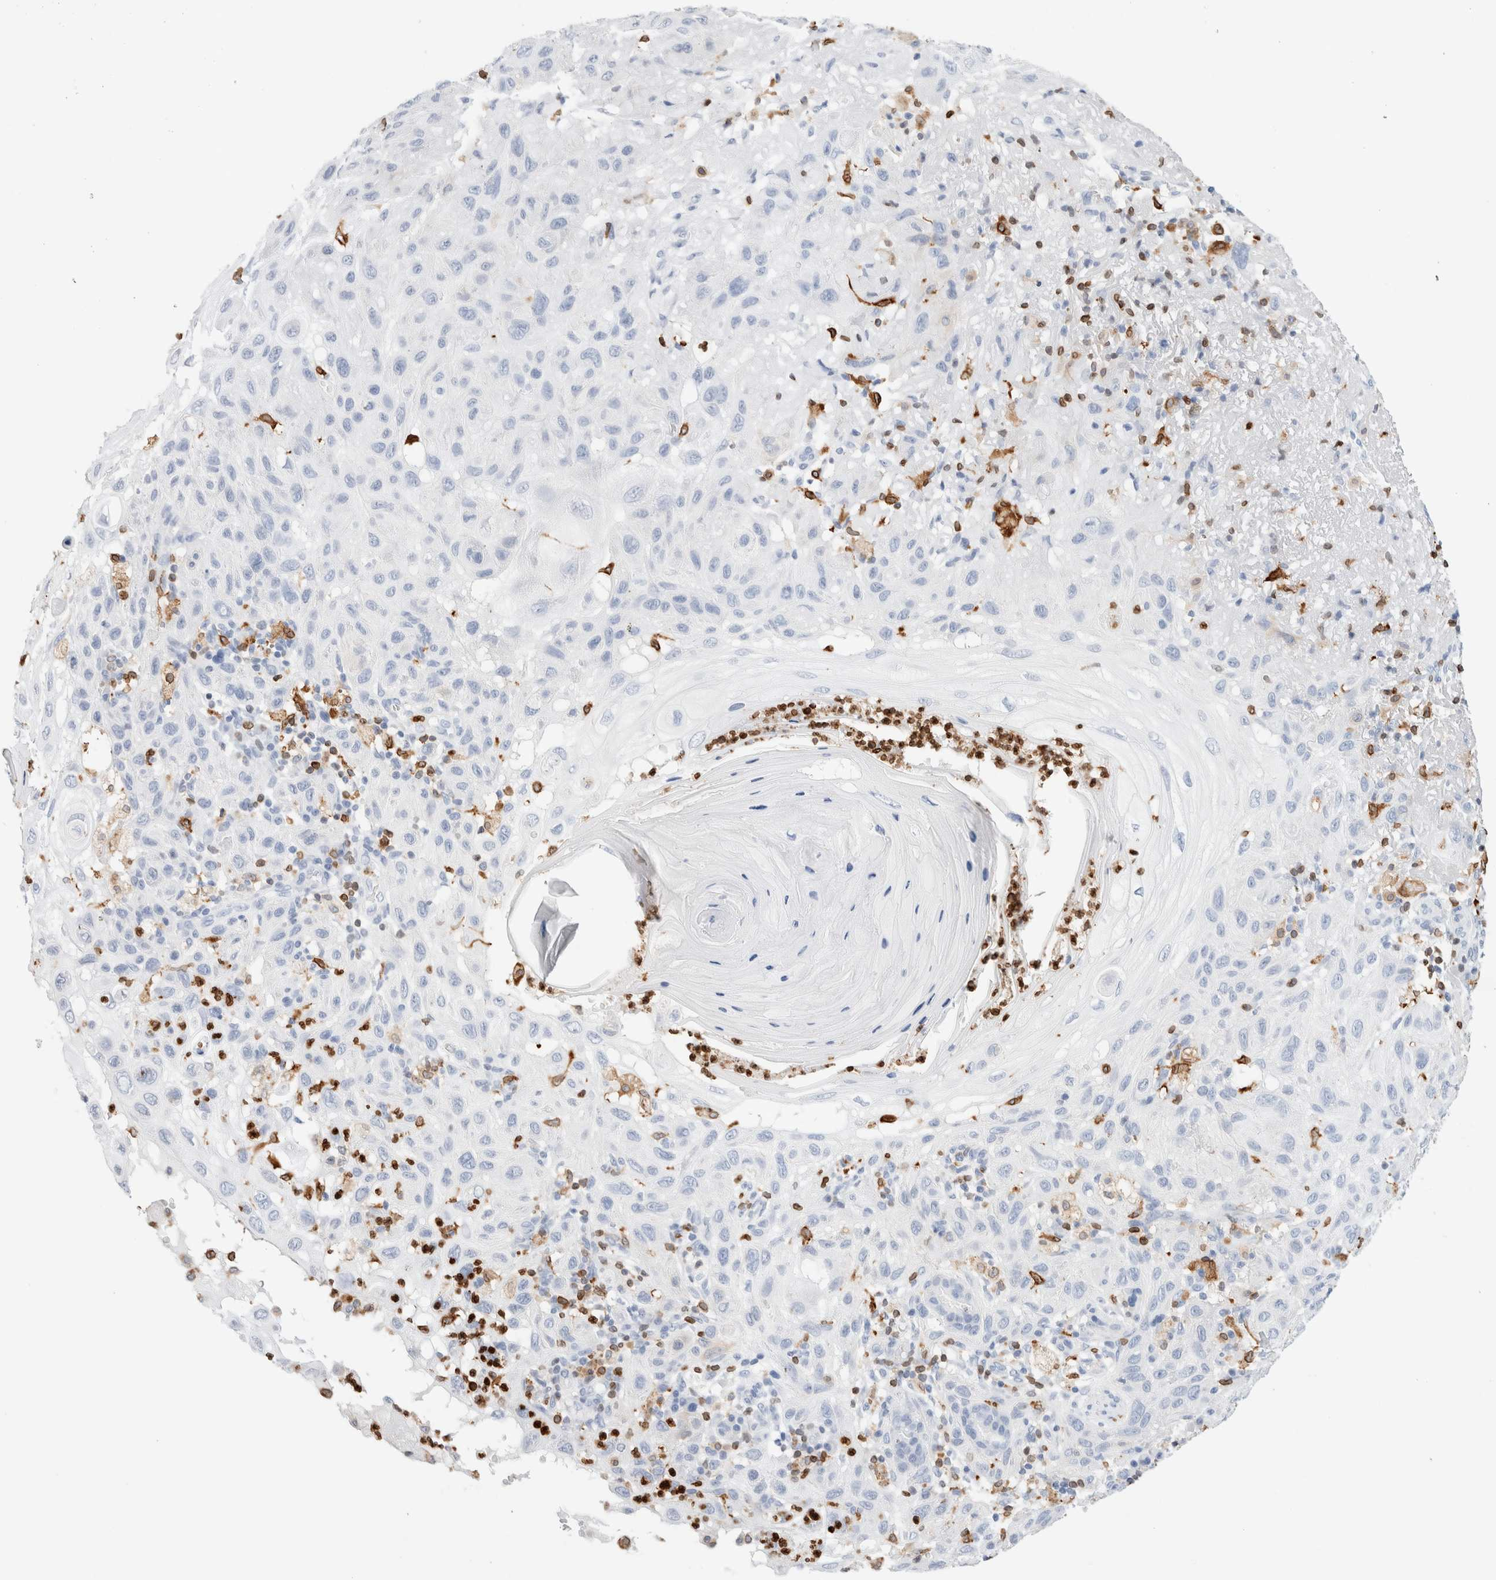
{"staining": {"intensity": "negative", "quantity": "none", "location": "none"}, "tissue": "skin cancer", "cell_type": "Tumor cells", "image_type": "cancer", "snomed": [{"axis": "morphology", "description": "Normal tissue, NOS"}, {"axis": "morphology", "description": "Squamous cell carcinoma, NOS"}, {"axis": "topography", "description": "Skin"}], "caption": "Immunohistochemistry image of neoplastic tissue: skin squamous cell carcinoma stained with DAB (3,3'-diaminobenzidine) demonstrates no significant protein staining in tumor cells.", "gene": "ALOX5AP", "patient": {"sex": "female", "age": 96}}